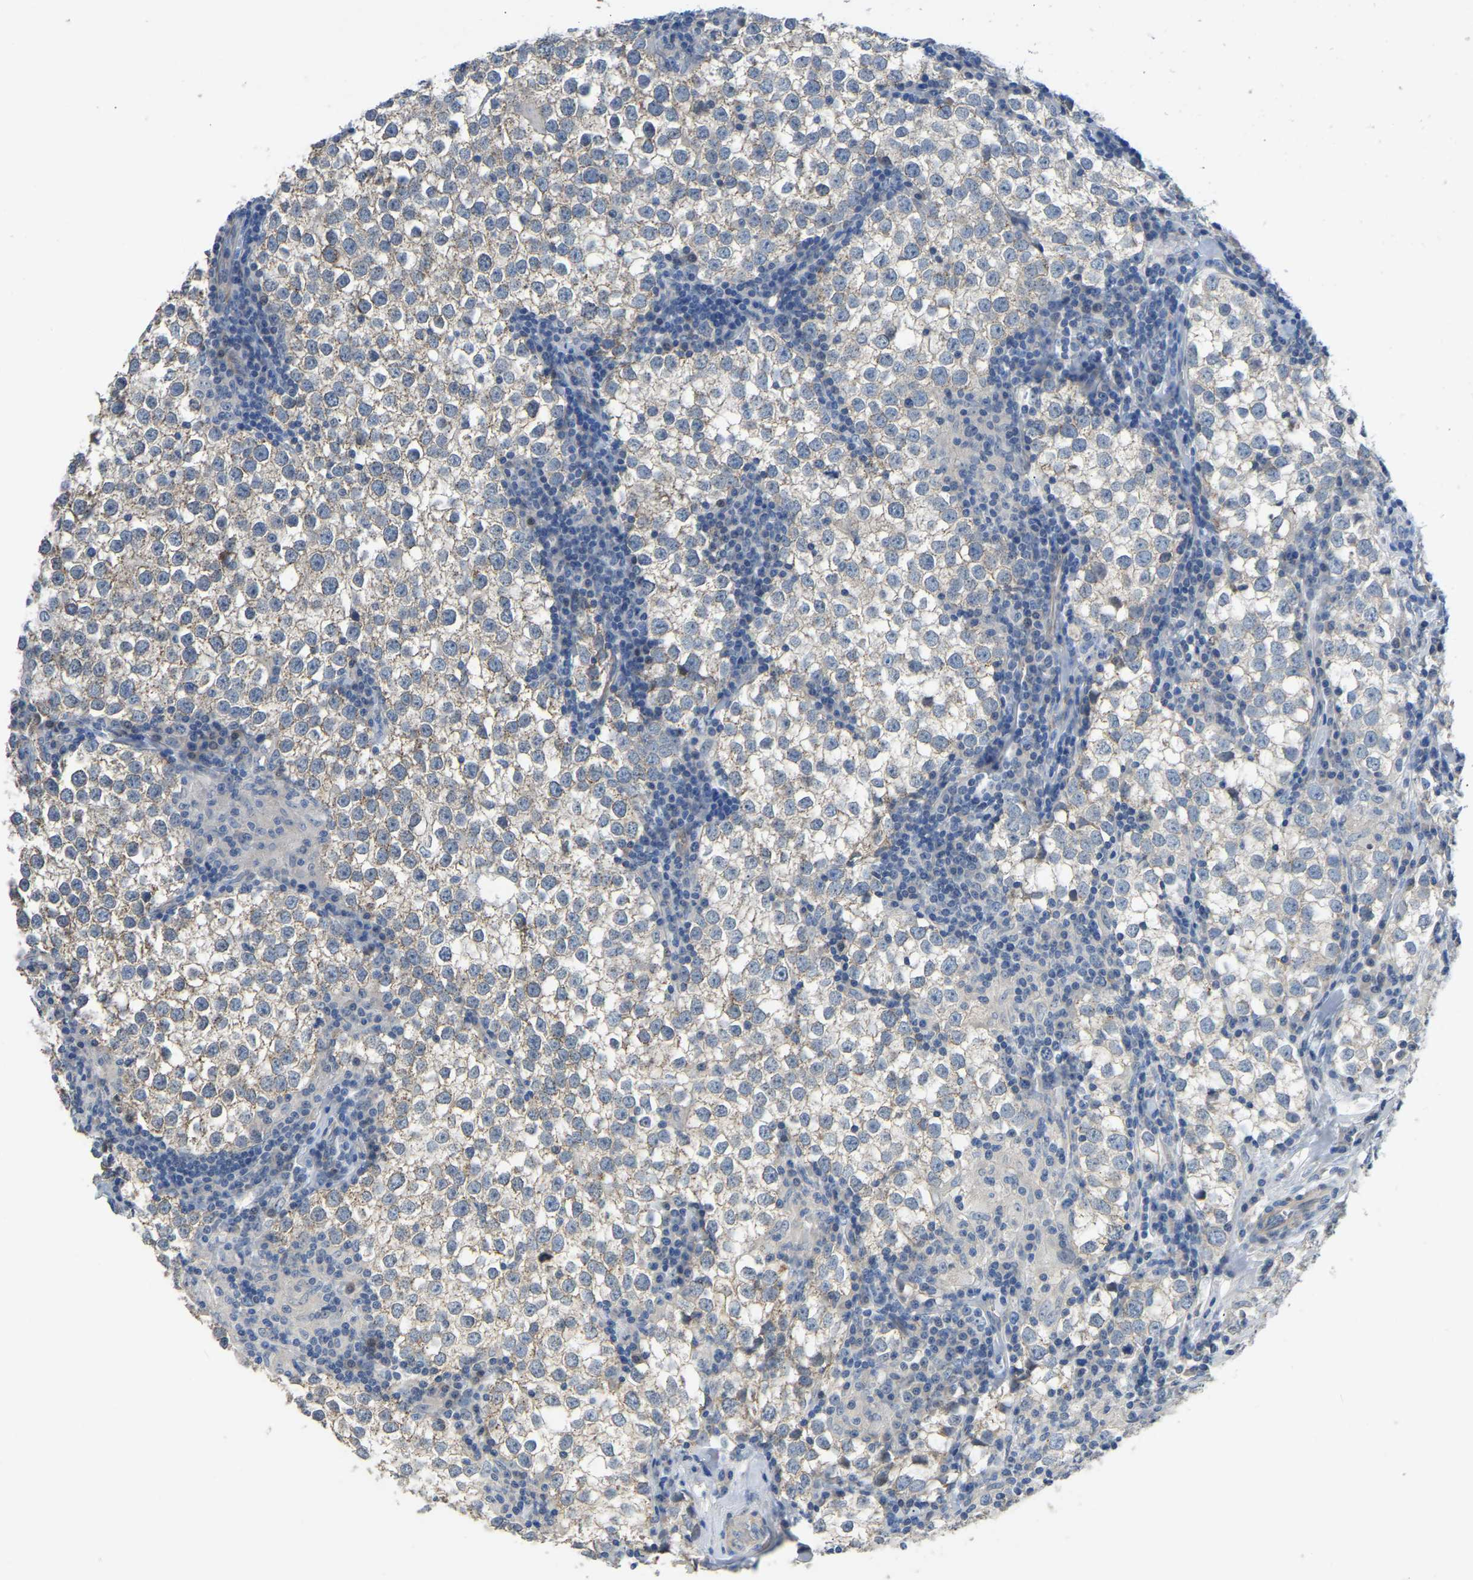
{"staining": {"intensity": "negative", "quantity": "none", "location": "none"}, "tissue": "testis cancer", "cell_type": "Tumor cells", "image_type": "cancer", "snomed": [{"axis": "morphology", "description": "Seminoma, NOS"}, {"axis": "morphology", "description": "Carcinoma, Embryonal, NOS"}, {"axis": "topography", "description": "Testis"}], "caption": "The histopathology image shows no significant staining in tumor cells of testis cancer.", "gene": "HIGD2B", "patient": {"sex": "male", "age": 36}}